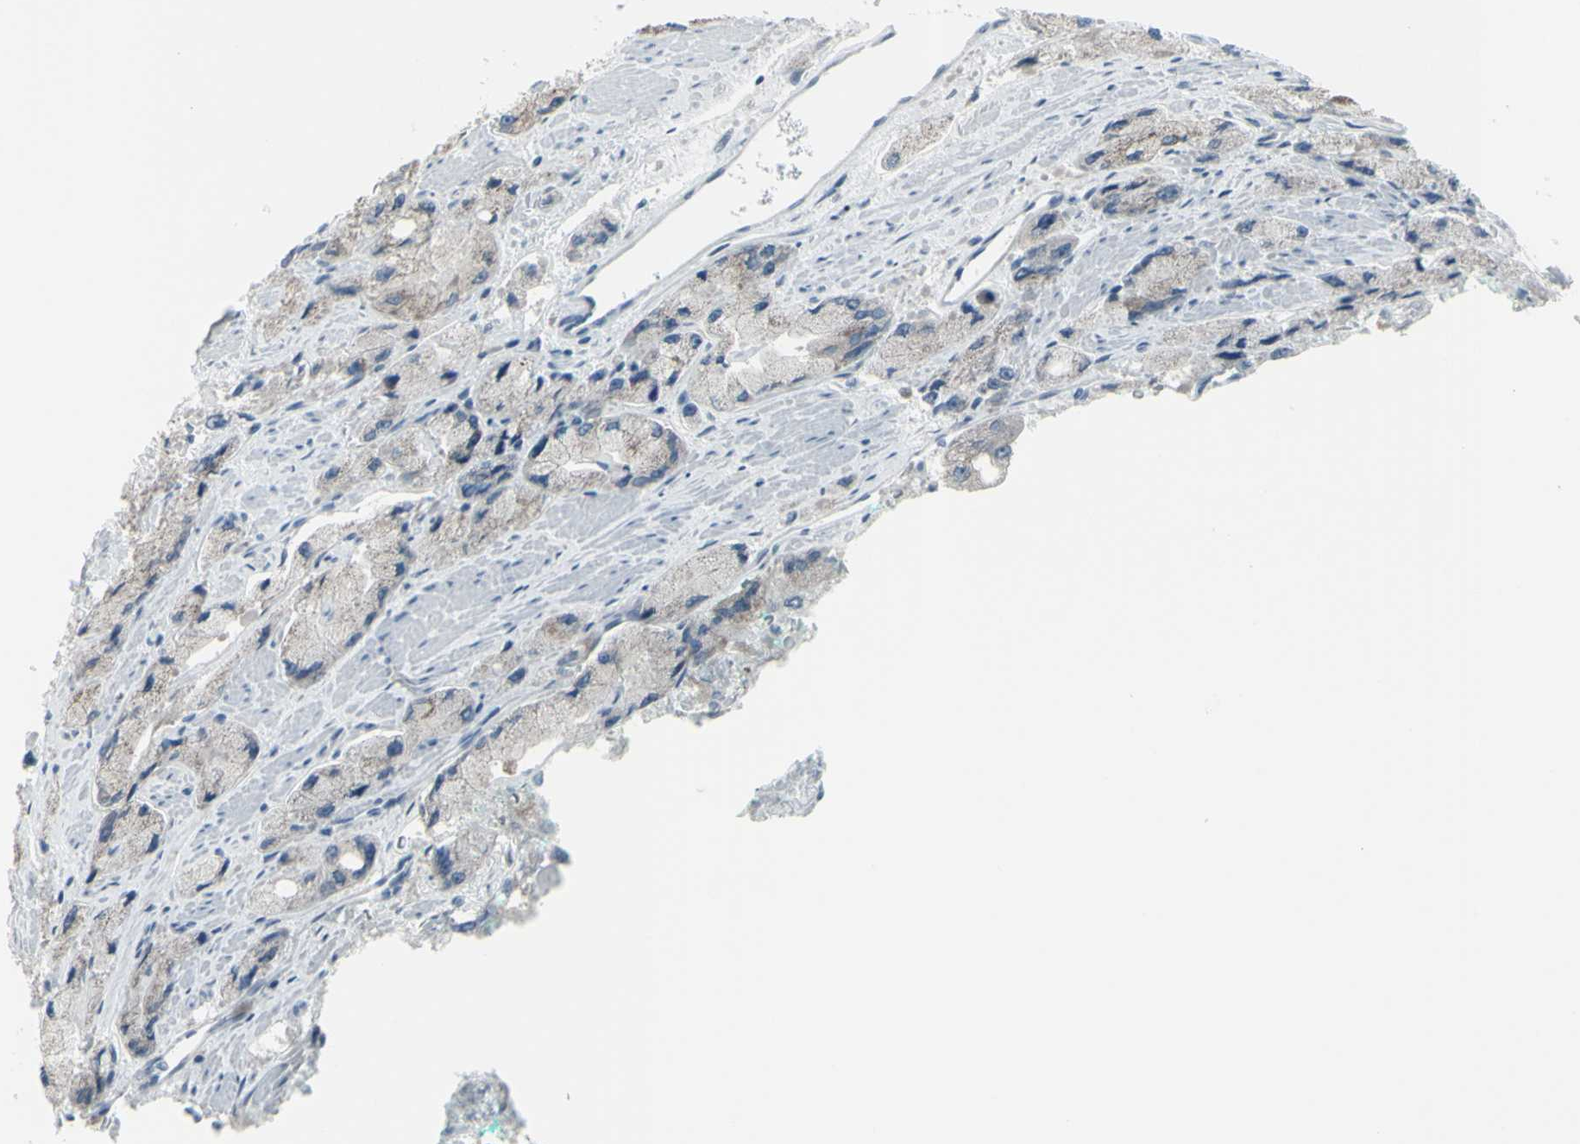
{"staining": {"intensity": "negative", "quantity": "none", "location": "none"}, "tissue": "prostate cancer", "cell_type": "Tumor cells", "image_type": "cancer", "snomed": [{"axis": "morphology", "description": "Adenocarcinoma, High grade"}, {"axis": "topography", "description": "Prostate"}], "caption": "Human prostate cancer (high-grade adenocarcinoma) stained for a protein using immunohistochemistry exhibits no positivity in tumor cells.", "gene": "RAB3A", "patient": {"sex": "male", "age": 58}}